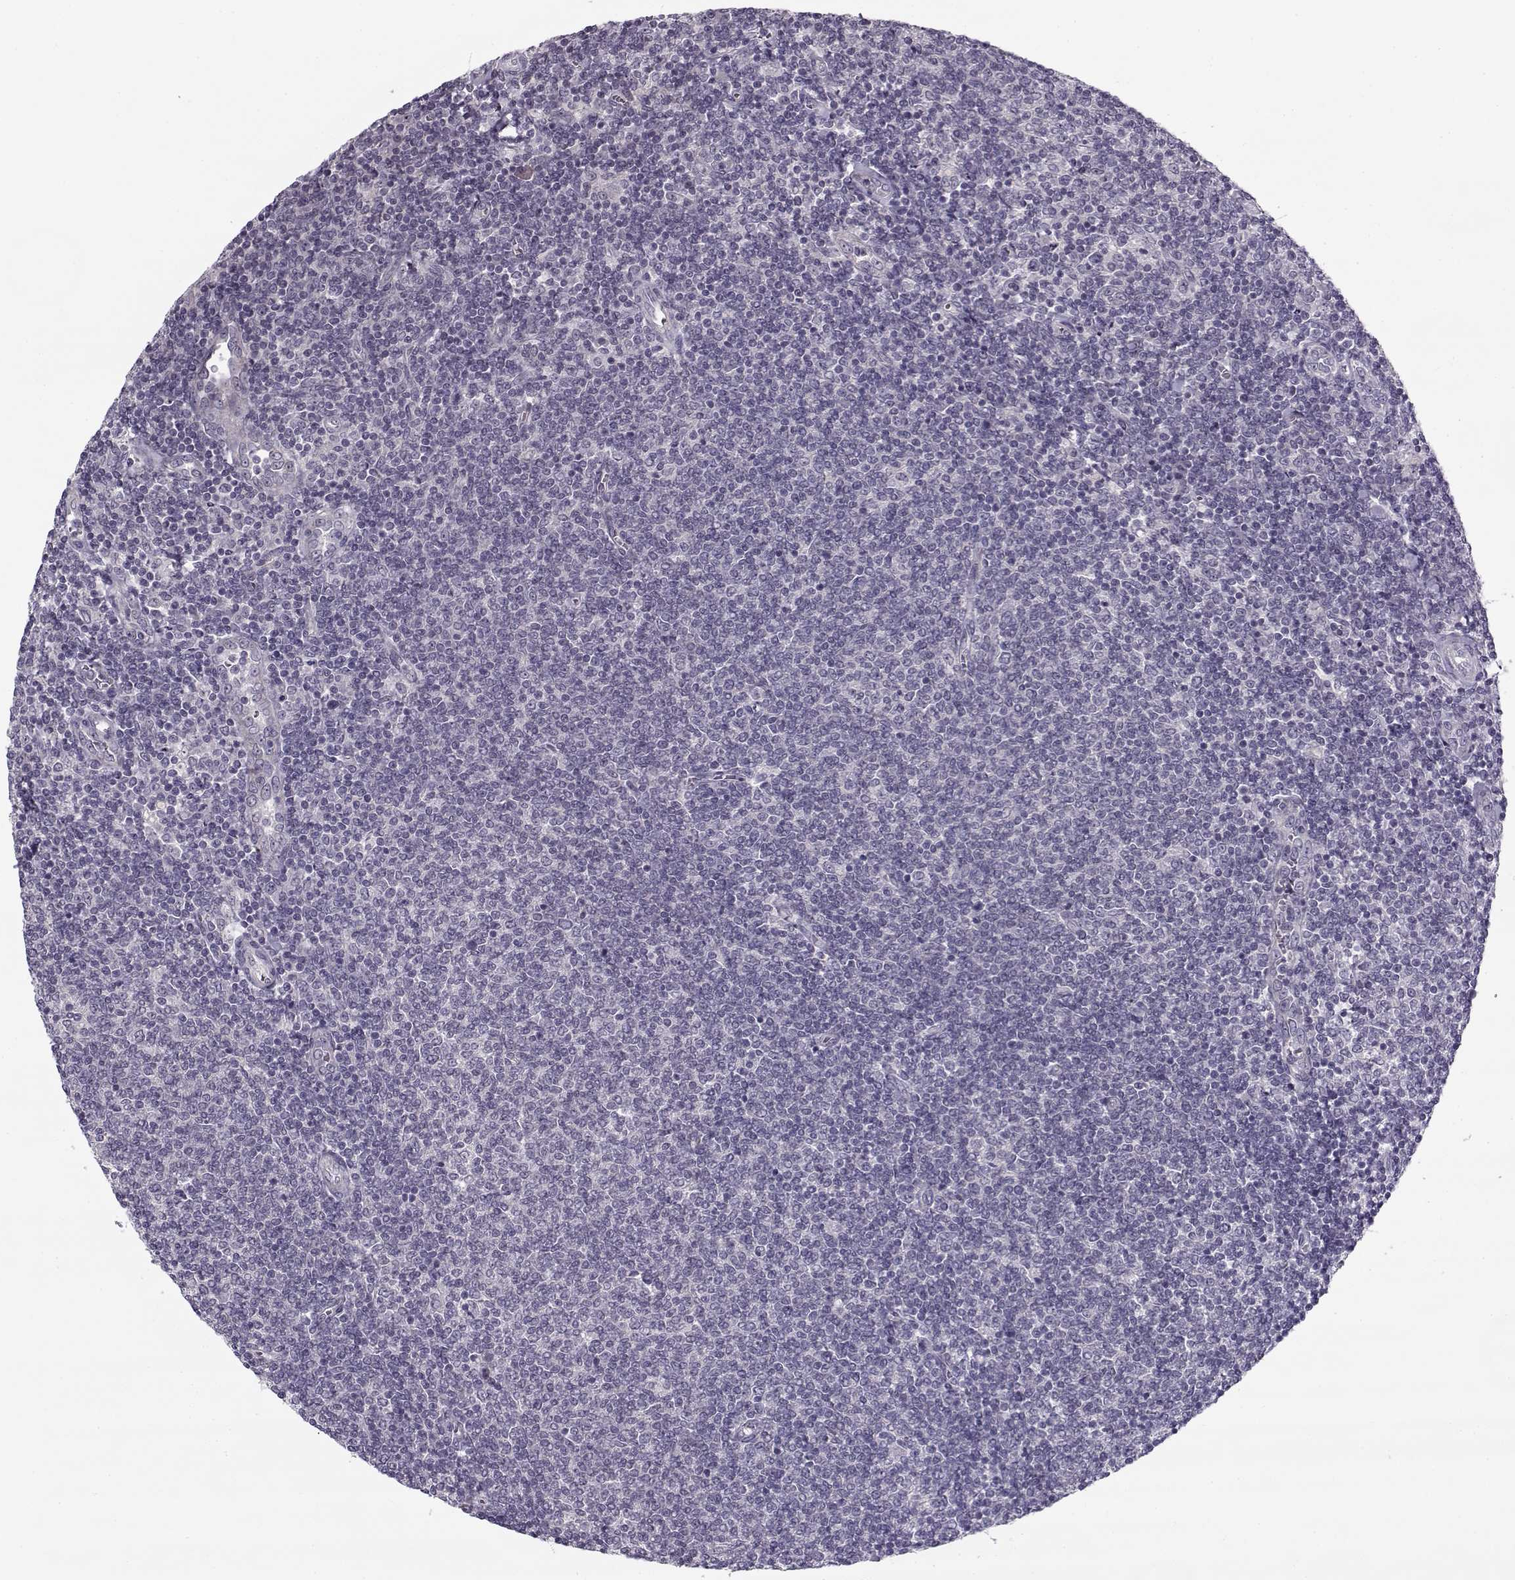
{"staining": {"intensity": "negative", "quantity": "none", "location": "none"}, "tissue": "lymphoma", "cell_type": "Tumor cells", "image_type": "cancer", "snomed": [{"axis": "morphology", "description": "Malignant lymphoma, non-Hodgkin's type, Low grade"}, {"axis": "topography", "description": "Lymph node"}], "caption": "High magnification brightfield microscopy of lymphoma stained with DAB (3,3'-diaminobenzidine) (brown) and counterstained with hematoxylin (blue): tumor cells show no significant staining.", "gene": "PNMT", "patient": {"sex": "male", "age": 52}}